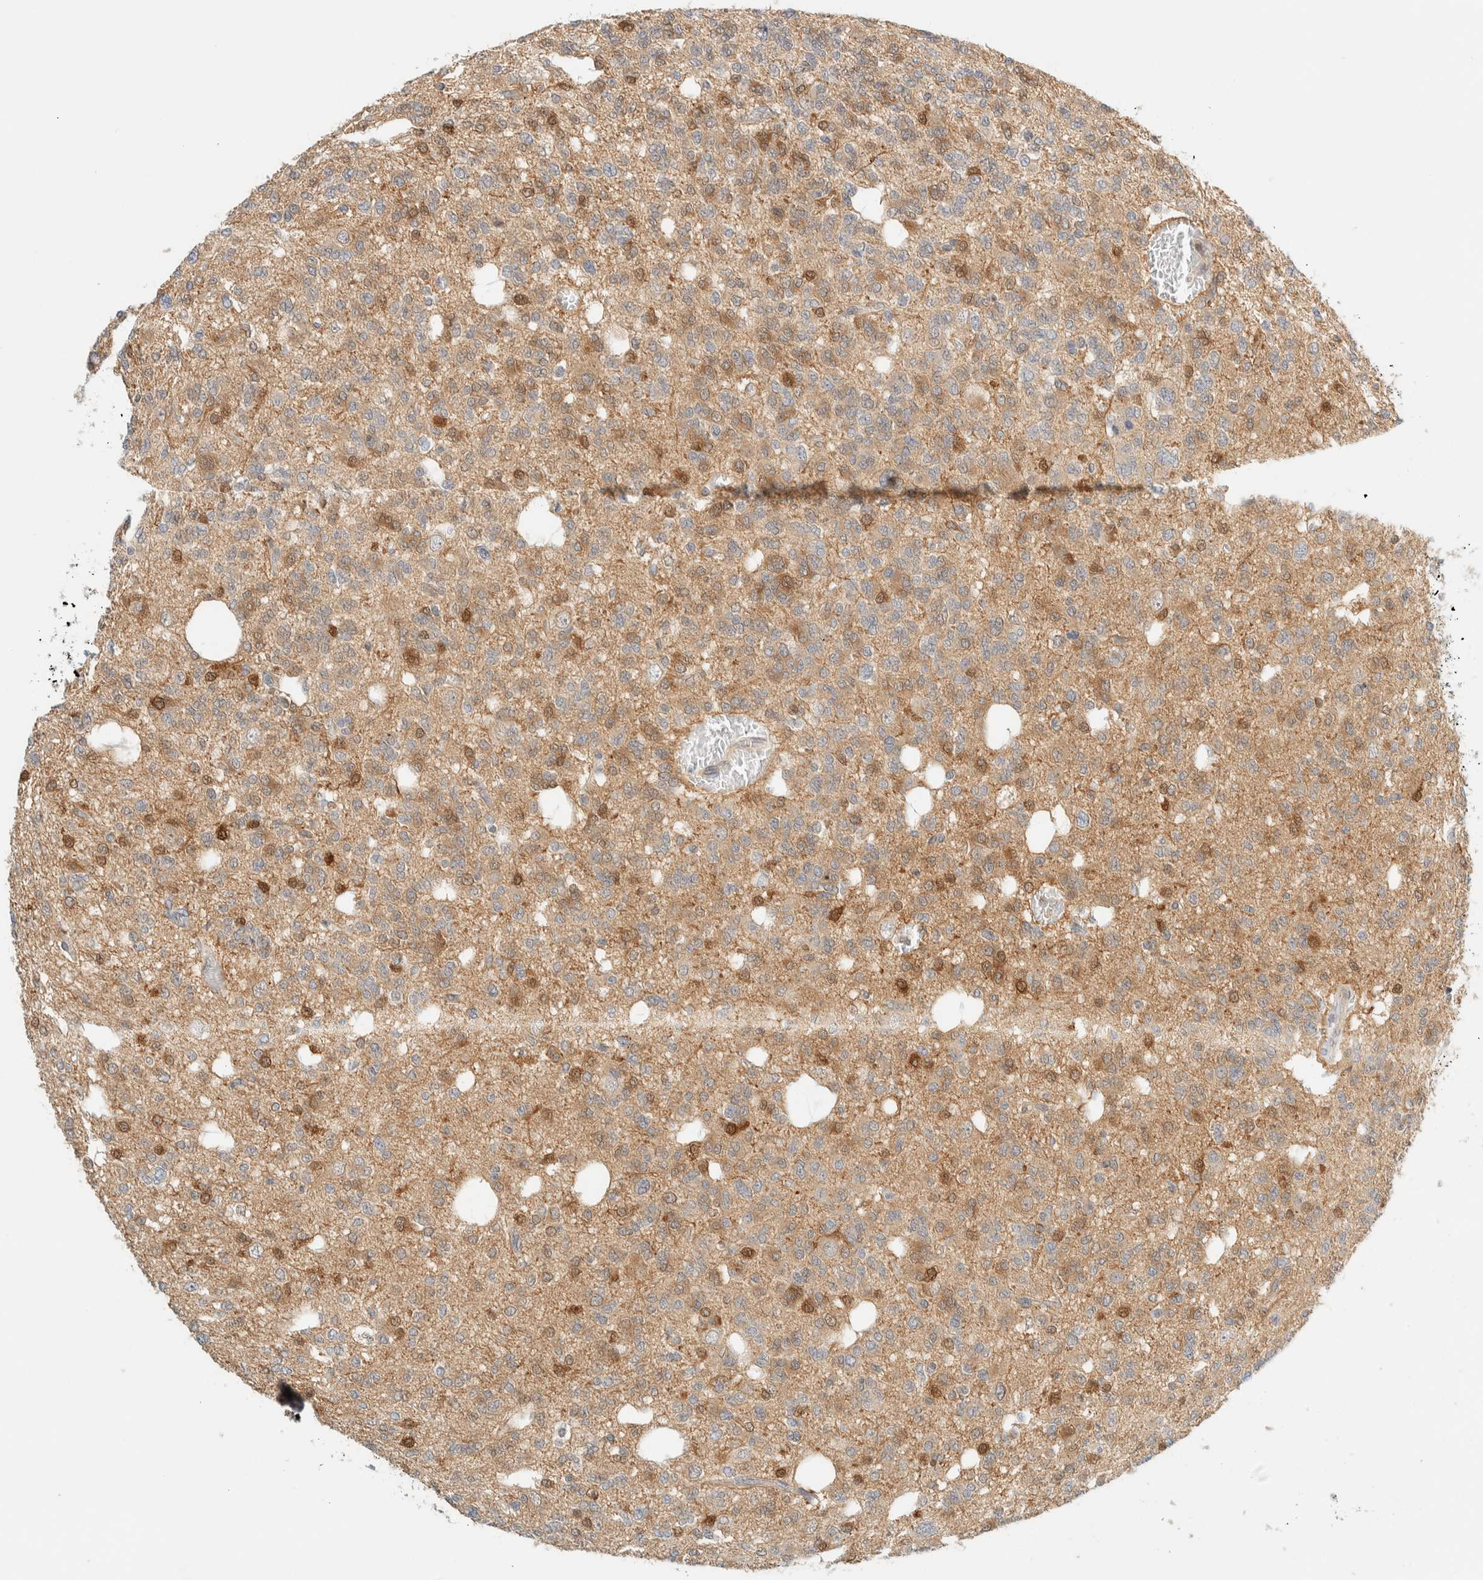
{"staining": {"intensity": "moderate", "quantity": "25%-75%", "location": "cytoplasmic/membranous,nuclear"}, "tissue": "glioma", "cell_type": "Tumor cells", "image_type": "cancer", "snomed": [{"axis": "morphology", "description": "Glioma, malignant, Low grade"}, {"axis": "topography", "description": "Brain"}], "caption": "This histopathology image displays IHC staining of low-grade glioma (malignant), with medium moderate cytoplasmic/membranous and nuclear positivity in approximately 25%-75% of tumor cells.", "gene": "PCYT2", "patient": {"sex": "male", "age": 38}}